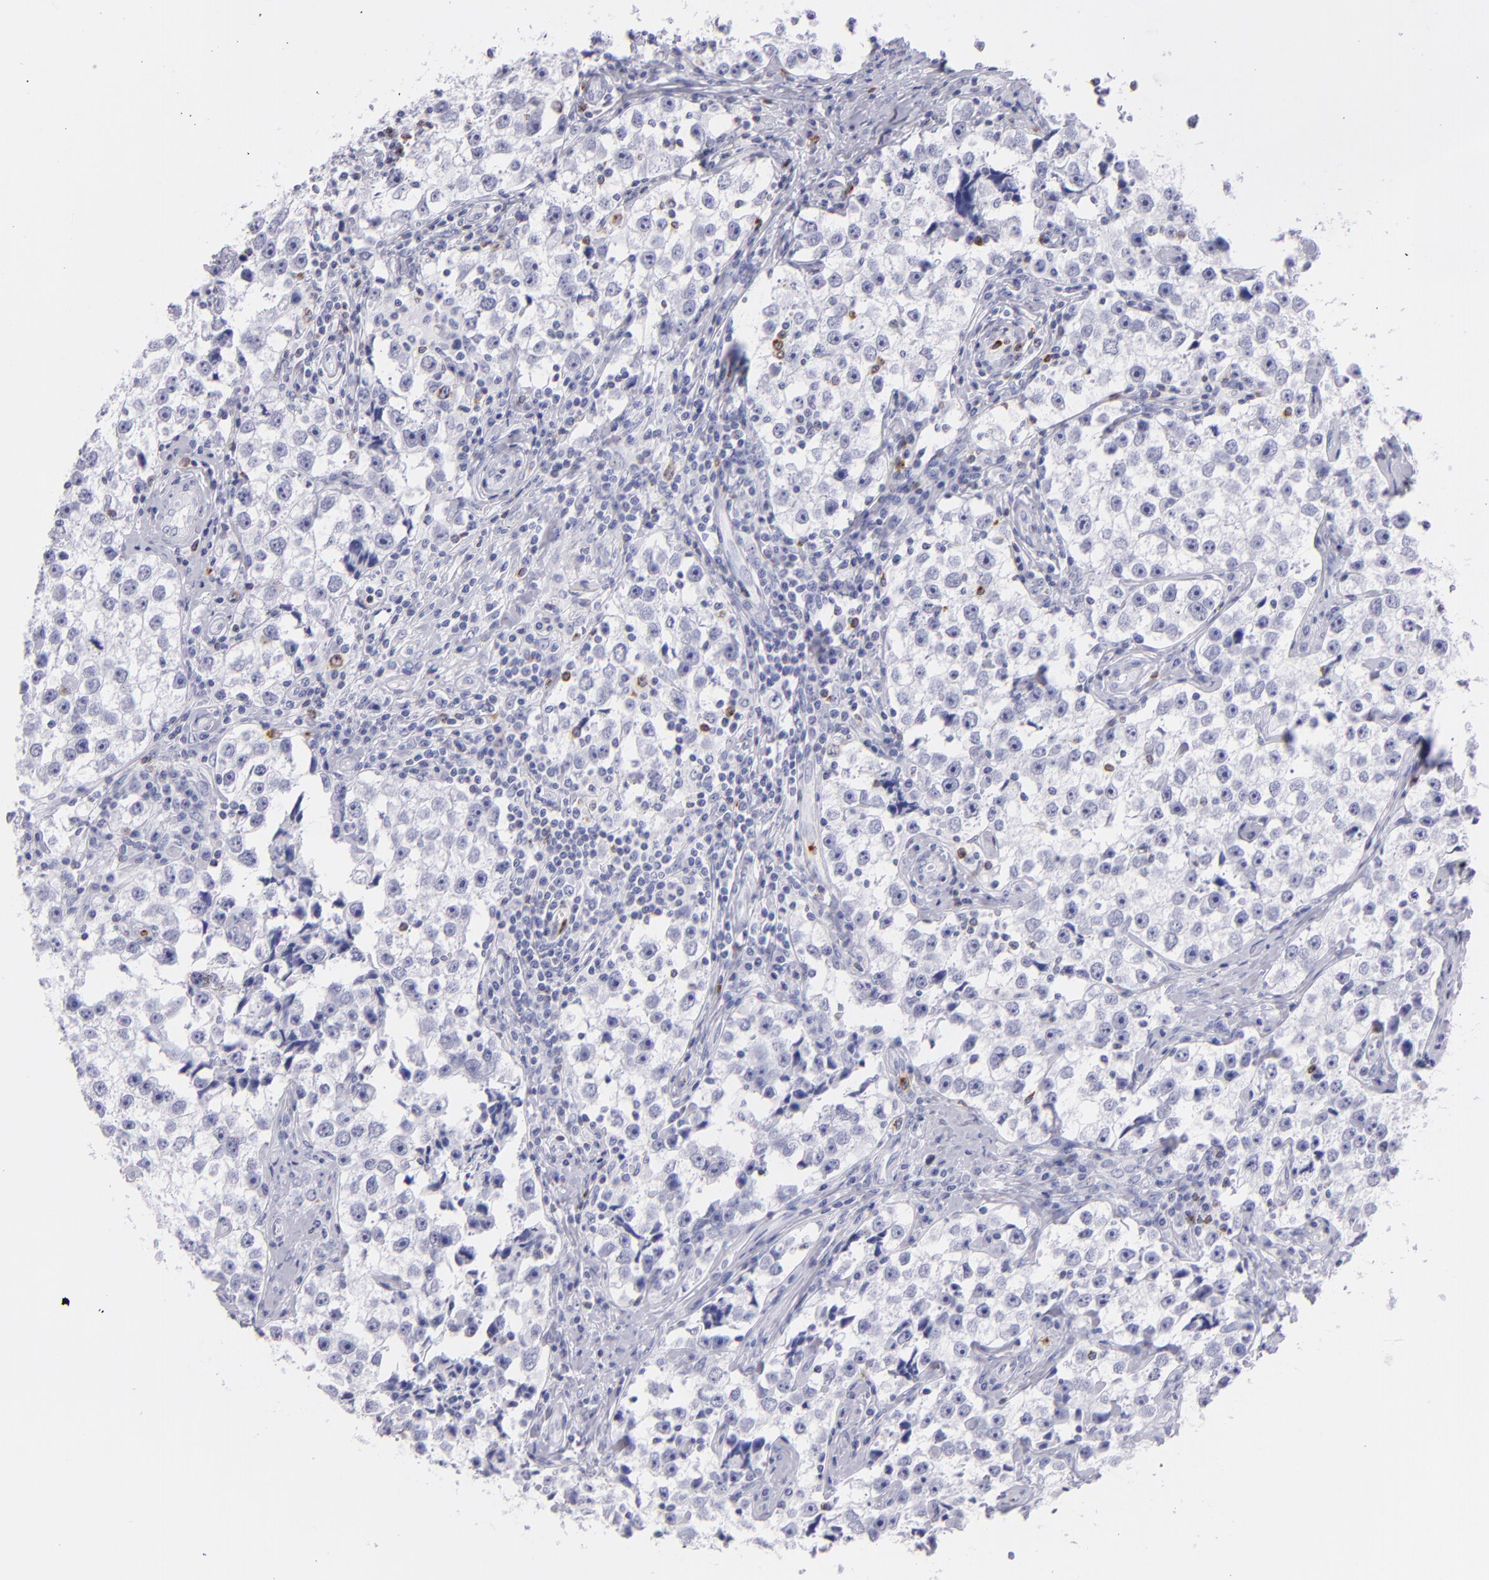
{"staining": {"intensity": "negative", "quantity": "none", "location": "none"}, "tissue": "testis cancer", "cell_type": "Tumor cells", "image_type": "cancer", "snomed": [{"axis": "morphology", "description": "Seminoma, NOS"}, {"axis": "topography", "description": "Testis"}], "caption": "The histopathology image shows no staining of tumor cells in seminoma (testis).", "gene": "PRF1", "patient": {"sex": "male", "age": 32}}